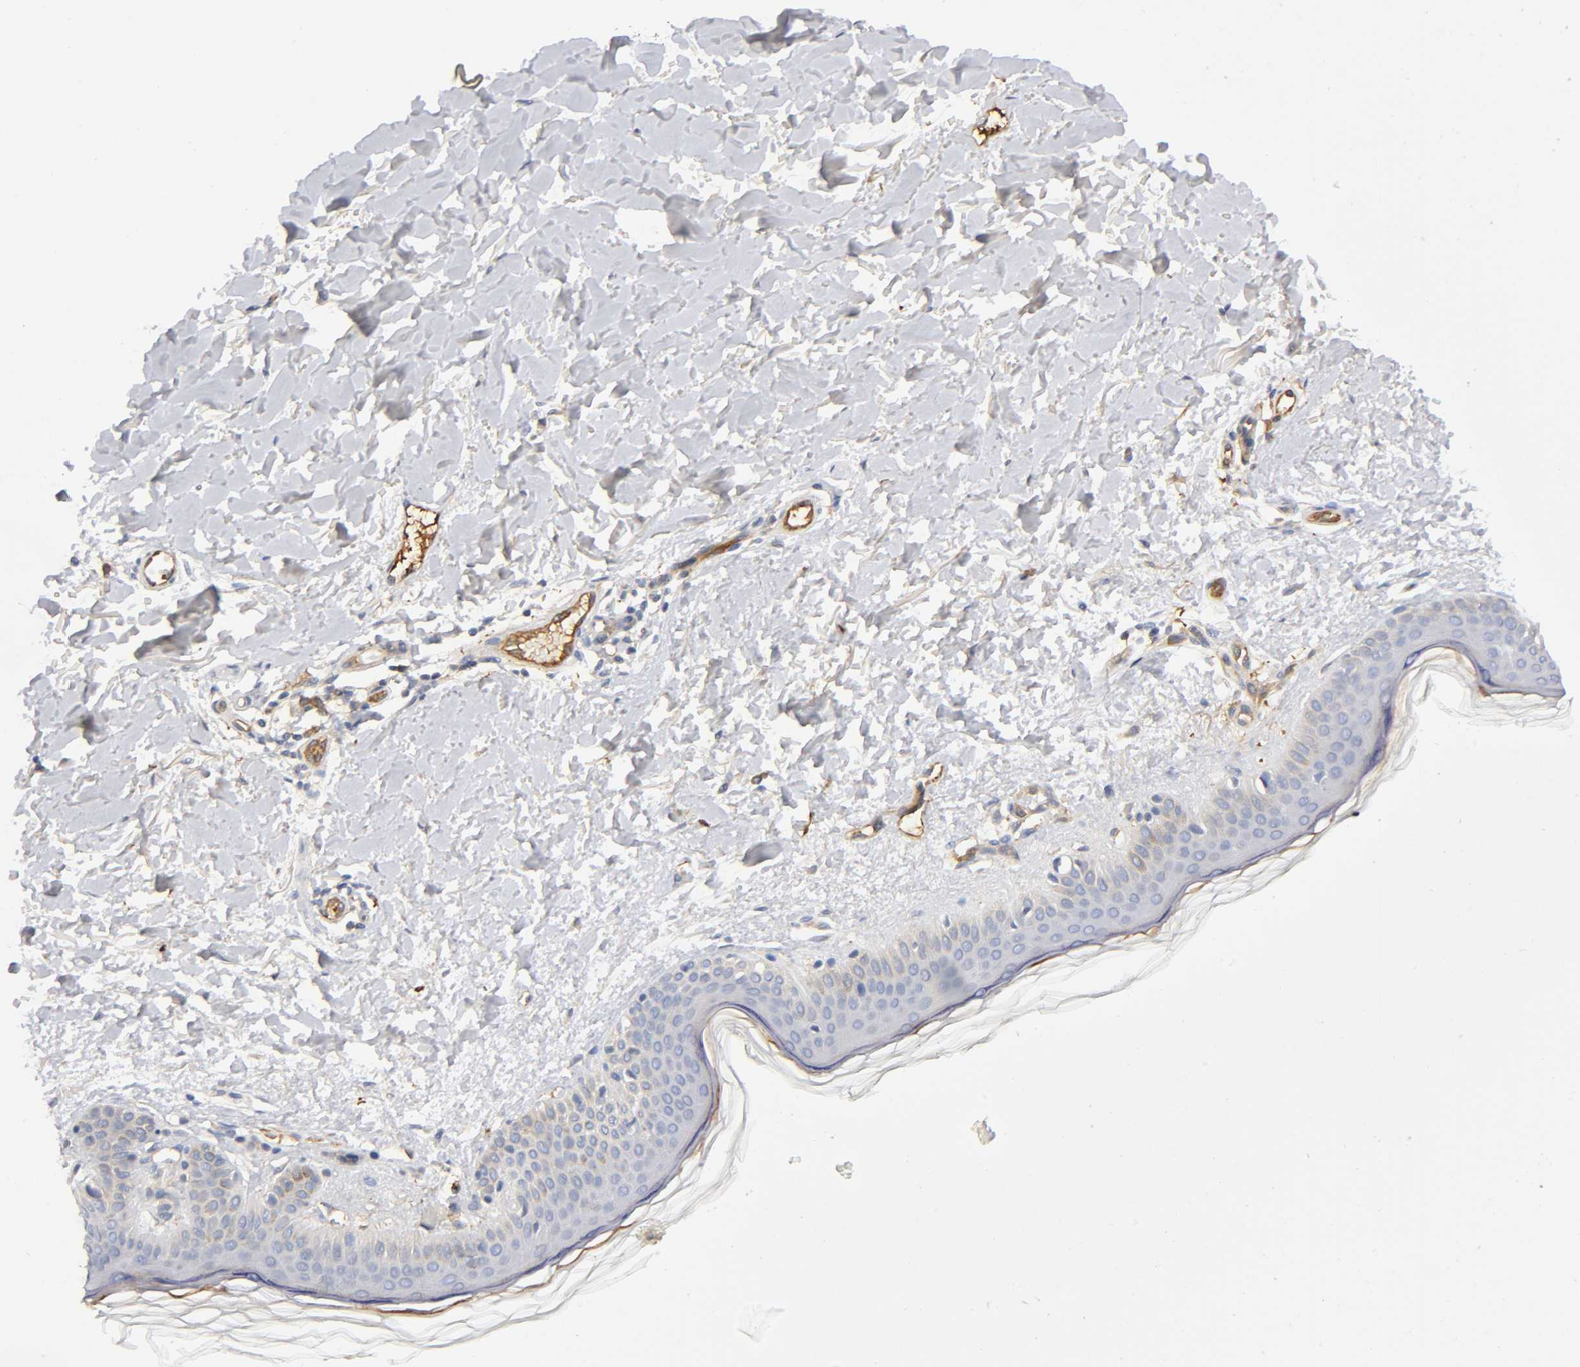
{"staining": {"intensity": "negative", "quantity": "none", "location": "none"}, "tissue": "skin", "cell_type": "Fibroblasts", "image_type": "normal", "snomed": [{"axis": "morphology", "description": "Normal tissue, NOS"}, {"axis": "topography", "description": "Skin"}], "caption": "The image demonstrates no staining of fibroblasts in unremarkable skin. (Immunohistochemistry (ihc), brightfield microscopy, high magnification).", "gene": "NOVA1", "patient": {"sex": "female", "age": 56}}